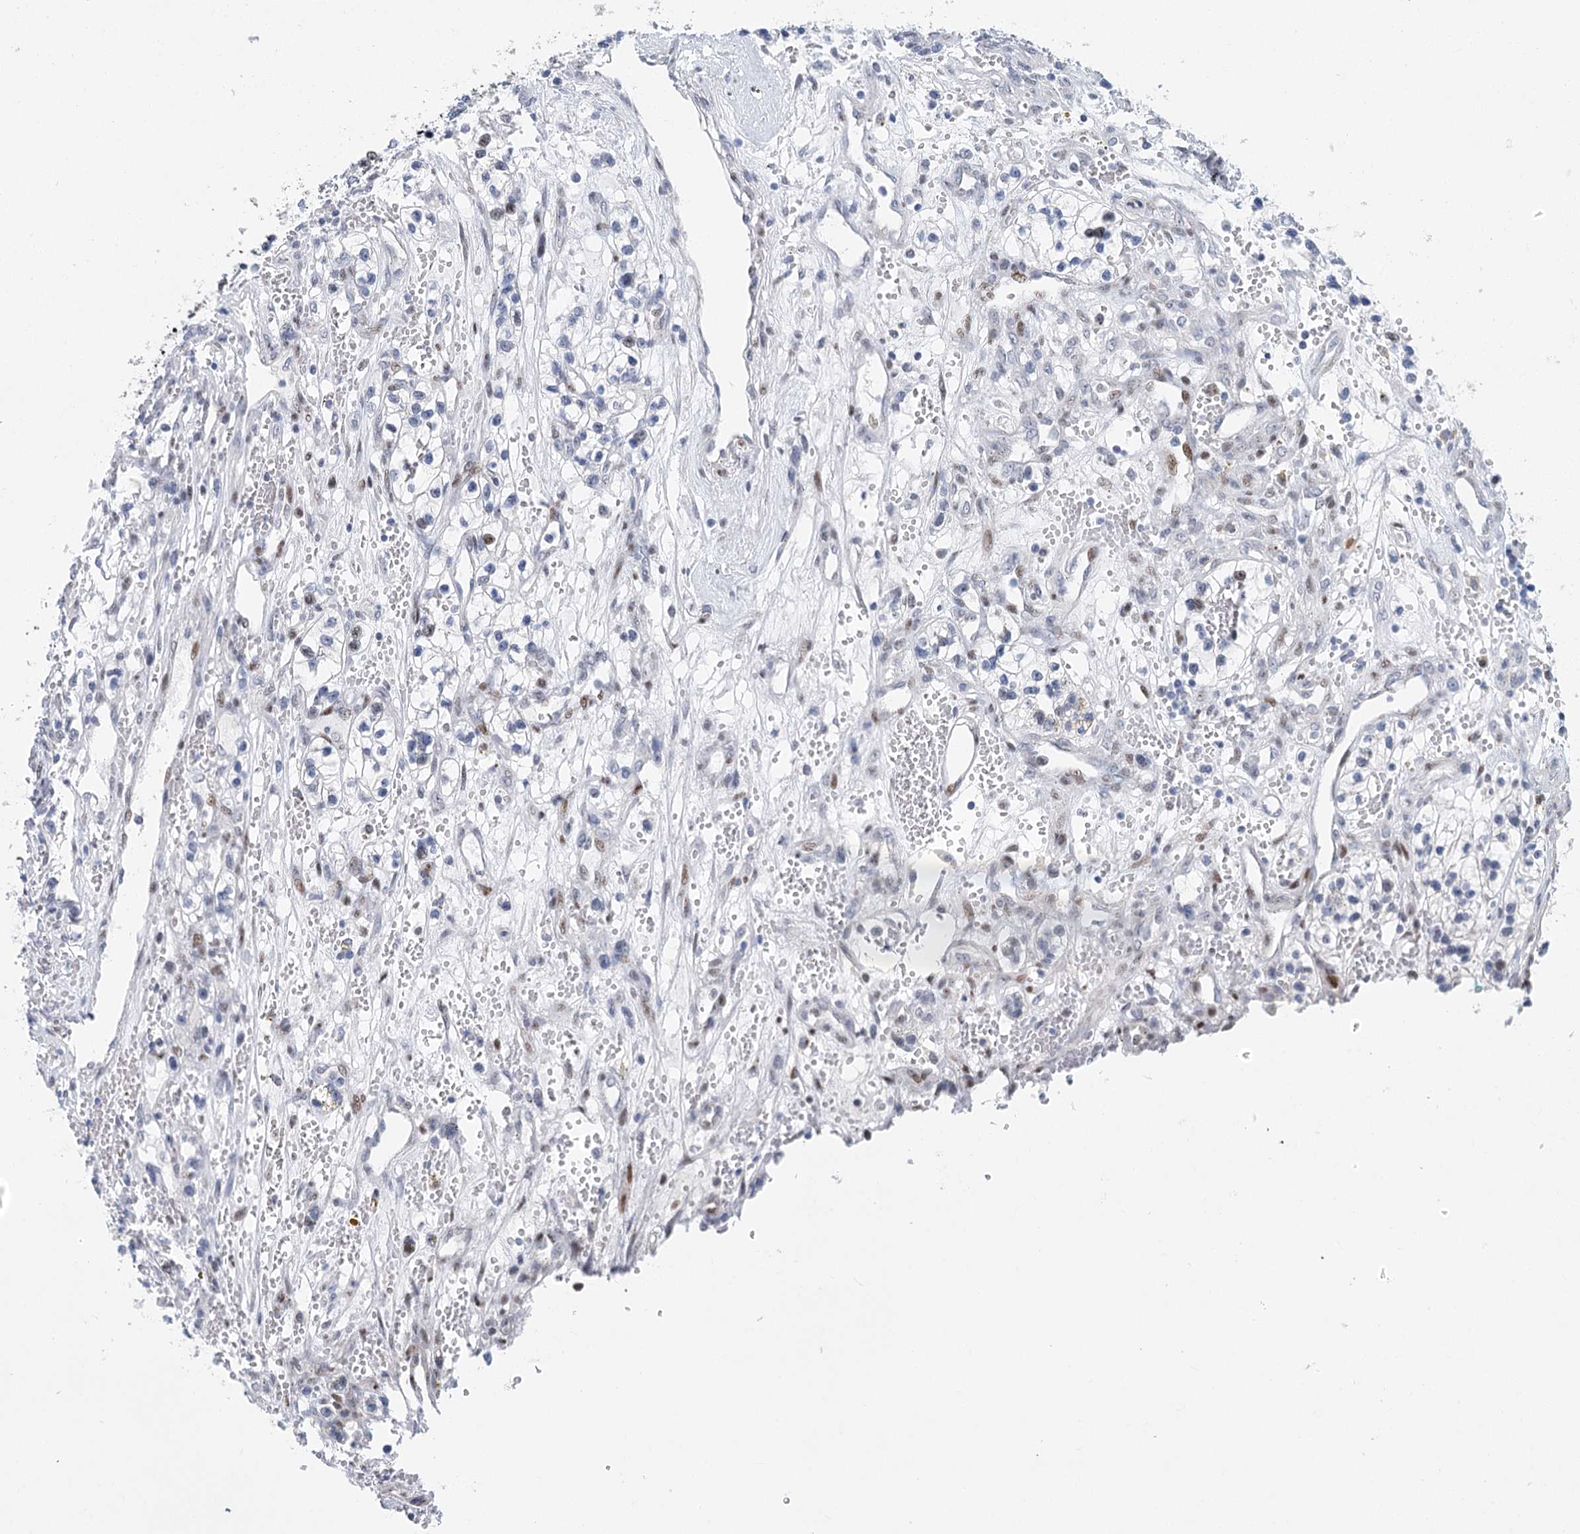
{"staining": {"intensity": "weak", "quantity": "<25%", "location": "nuclear"}, "tissue": "renal cancer", "cell_type": "Tumor cells", "image_type": "cancer", "snomed": [{"axis": "morphology", "description": "Adenocarcinoma, NOS"}, {"axis": "topography", "description": "Kidney"}], "caption": "Renal cancer (adenocarcinoma) was stained to show a protein in brown. There is no significant positivity in tumor cells. Nuclei are stained in blue.", "gene": "CAMTA1", "patient": {"sex": "female", "age": 57}}